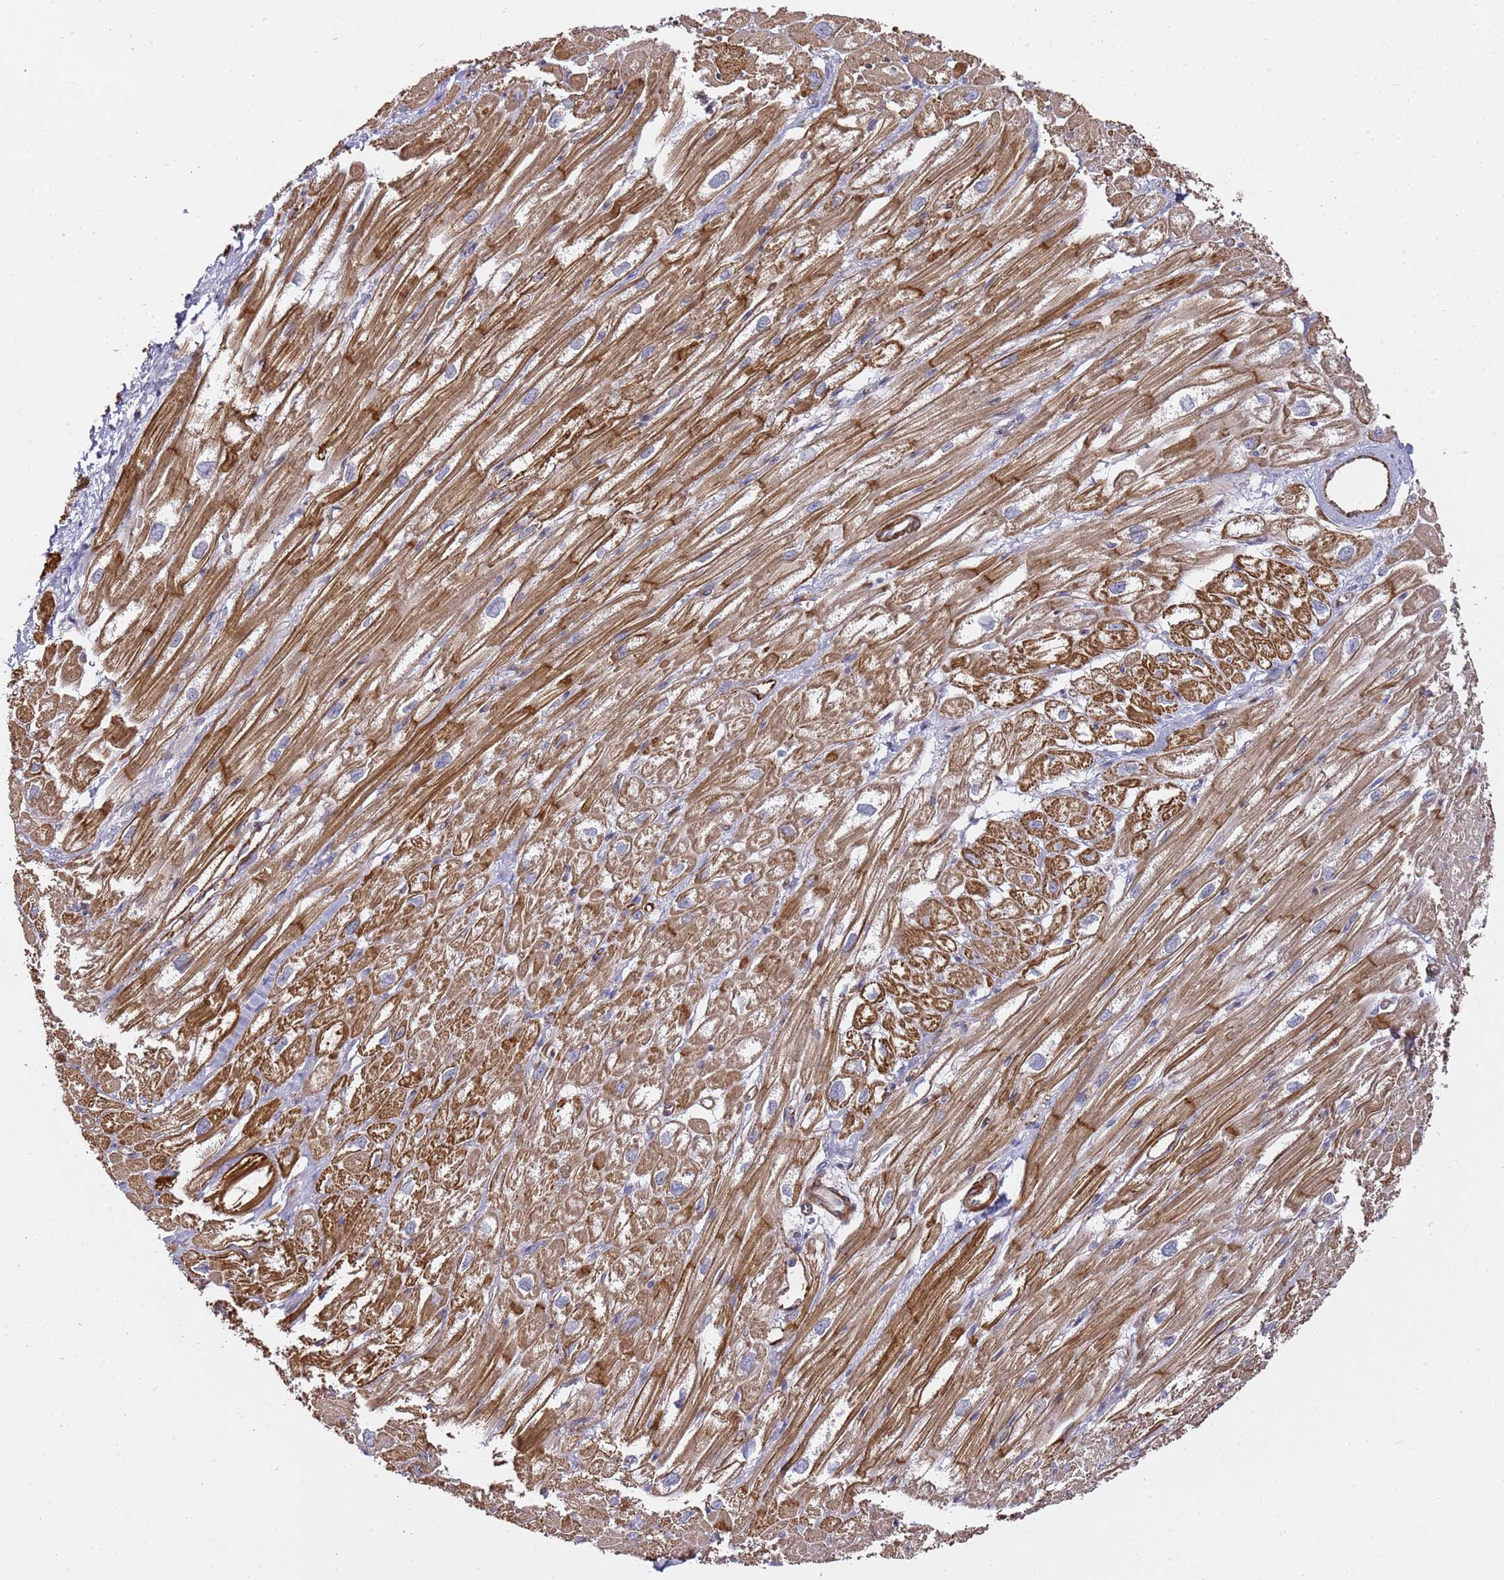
{"staining": {"intensity": "moderate", "quantity": ">75%", "location": "cytoplasmic/membranous"}, "tissue": "heart muscle", "cell_type": "Cardiomyocytes", "image_type": "normal", "snomed": [{"axis": "morphology", "description": "Normal tissue, NOS"}, {"axis": "topography", "description": "Heart"}], "caption": "Cardiomyocytes display medium levels of moderate cytoplasmic/membranous expression in about >75% of cells in unremarkable human heart muscle. Immunohistochemistry stains the protein of interest in brown and the nuclei are stained blue.", "gene": "EPS8L1", "patient": {"sex": "male", "age": 50}}